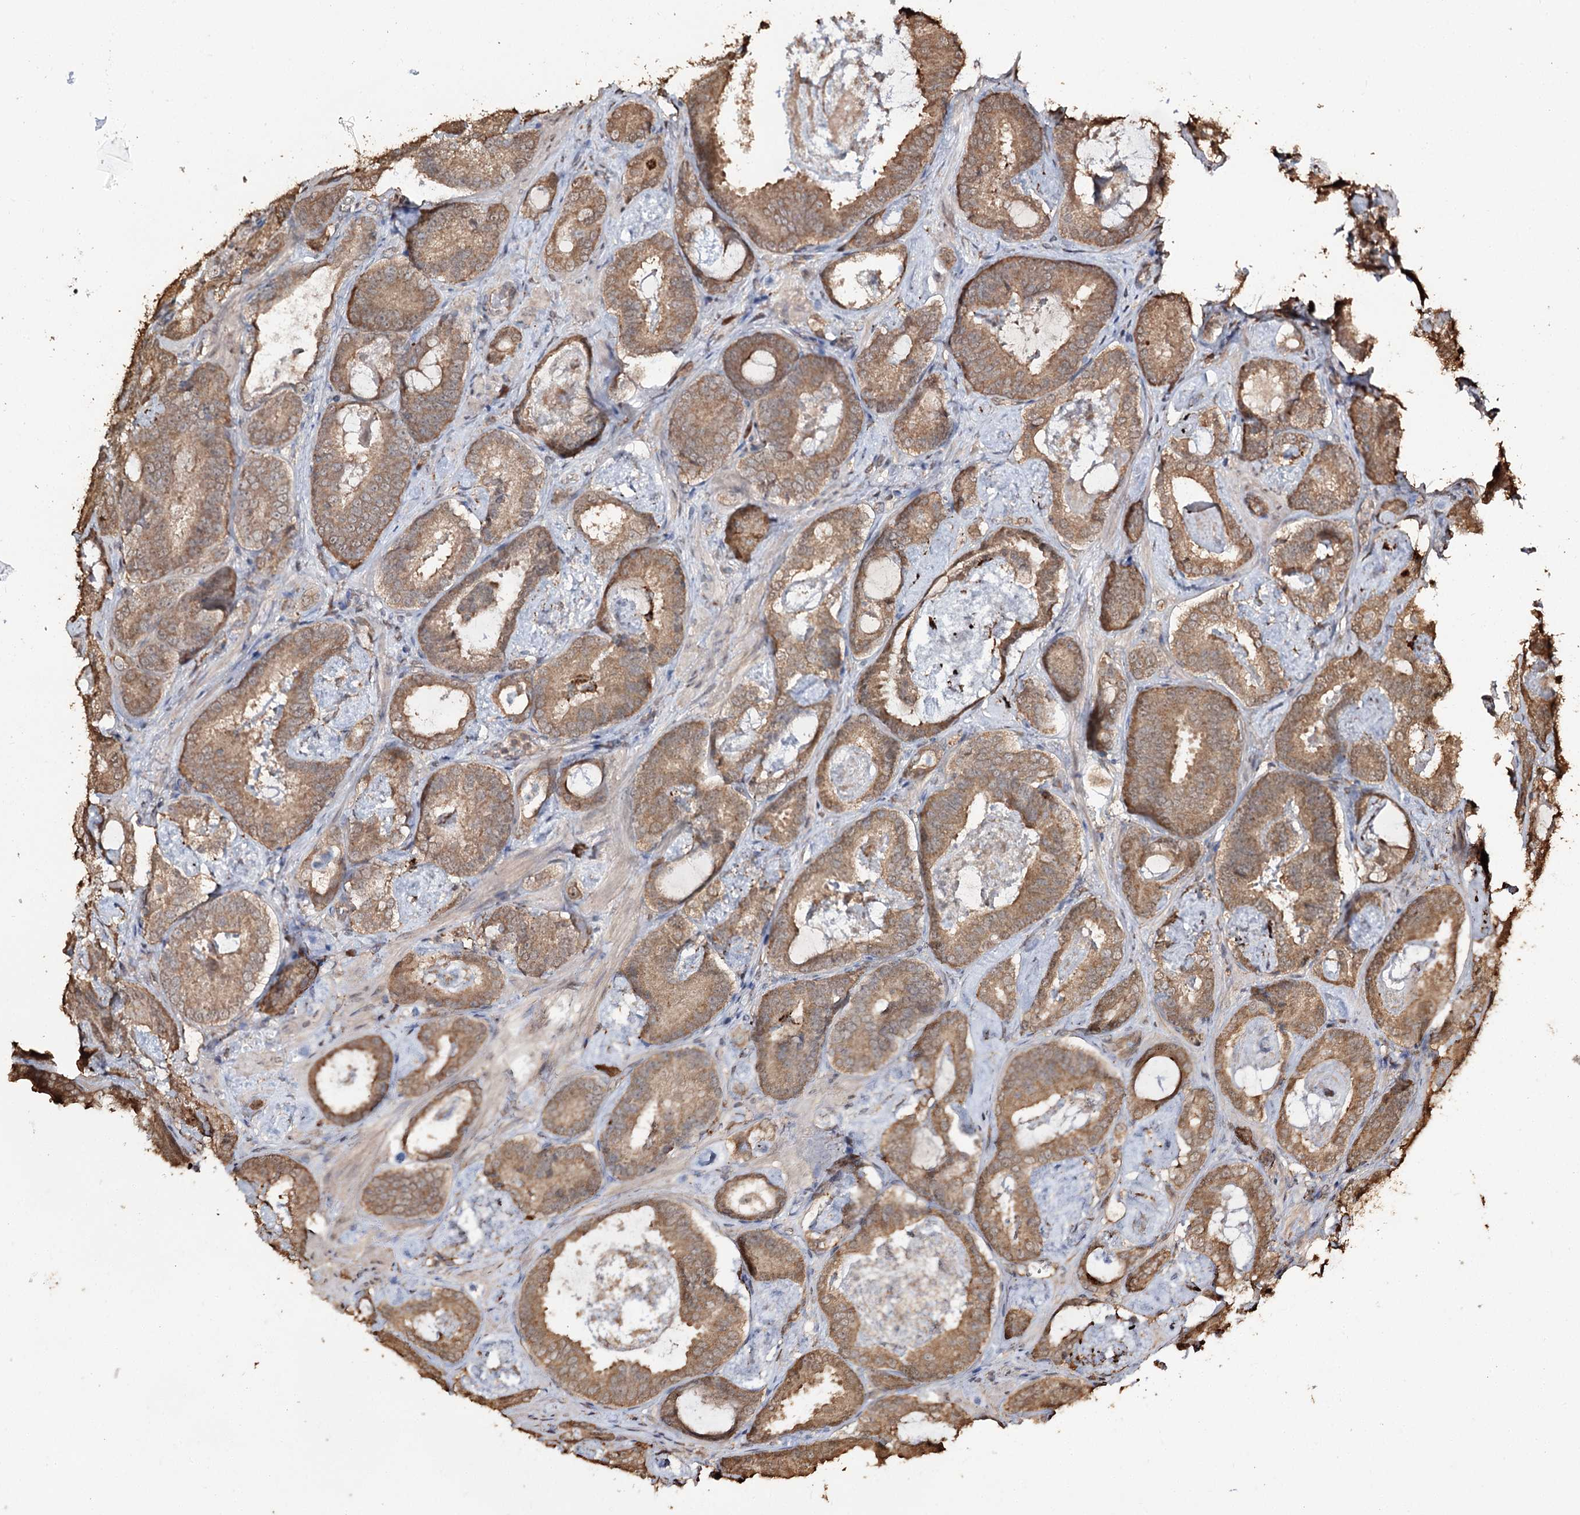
{"staining": {"intensity": "moderate", "quantity": ">75%", "location": "cytoplasmic/membranous"}, "tissue": "prostate cancer", "cell_type": "Tumor cells", "image_type": "cancer", "snomed": [{"axis": "morphology", "description": "Adenocarcinoma, Low grade"}, {"axis": "topography", "description": "Prostate"}], "caption": "Prostate adenocarcinoma (low-grade) tissue exhibits moderate cytoplasmic/membranous expression in about >75% of tumor cells The staining was performed using DAB (3,3'-diaminobenzidine), with brown indicating positive protein expression. Nuclei are stained blue with hematoxylin.", "gene": "PLCH1", "patient": {"sex": "male", "age": 60}}